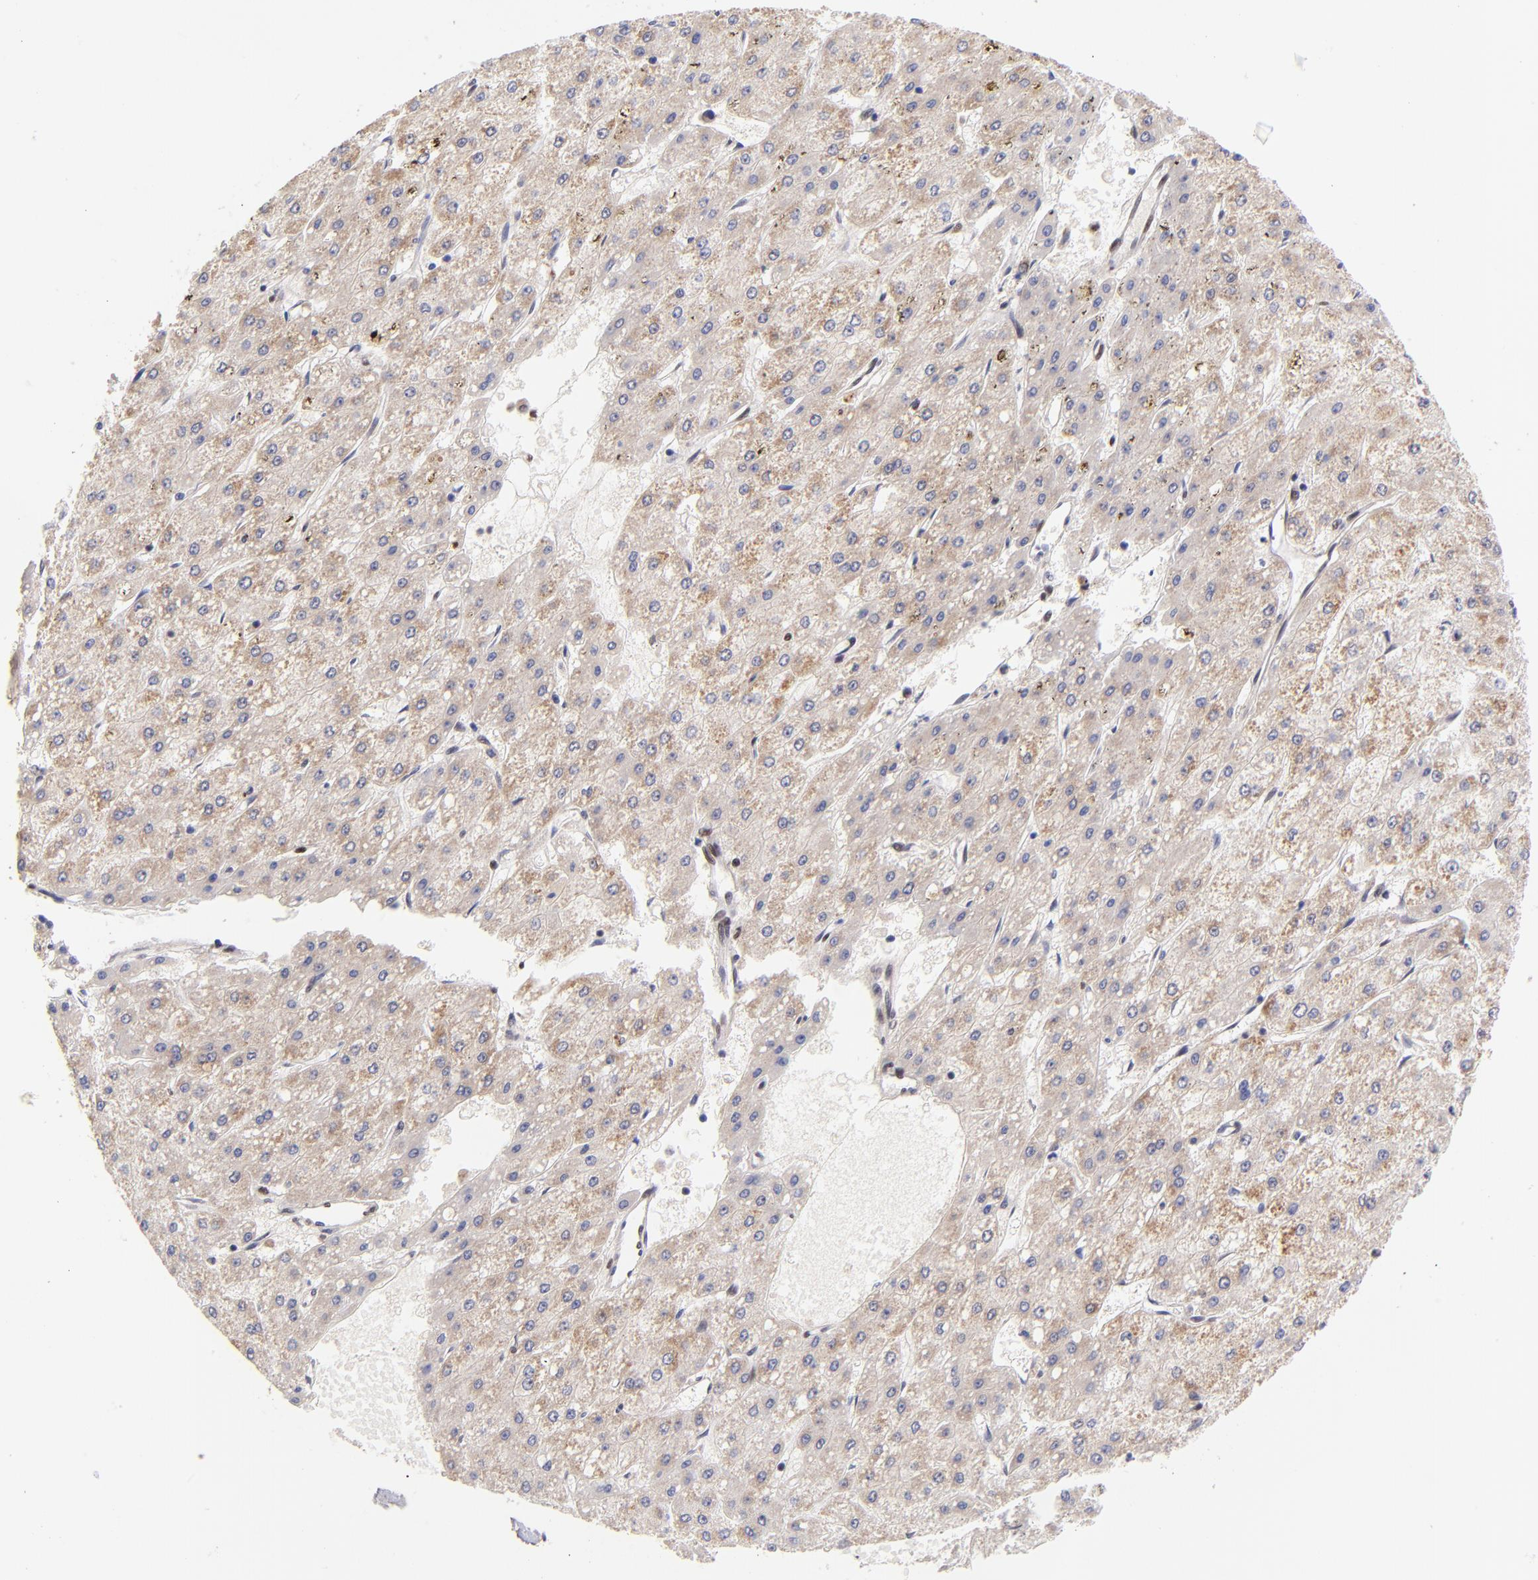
{"staining": {"intensity": "weak", "quantity": "25%-75%", "location": "nuclear"}, "tissue": "liver cancer", "cell_type": "Tumor cells", "image_type": "cancer", "snomed": [{"axis": "morphology", "description": "Carcinoma, Hepatocellular, NOS"}, {"axis": "topography", "description": "Liver"}], "caption": "Approximately 25%-75% of tumor cells in liver hepatocellular carcinoma display weak nuclear protein positivity as visualized by brown immunohistochemical staining.", "gene": "MIDEAS", "patient": {"sex": "female", "age": 52}}